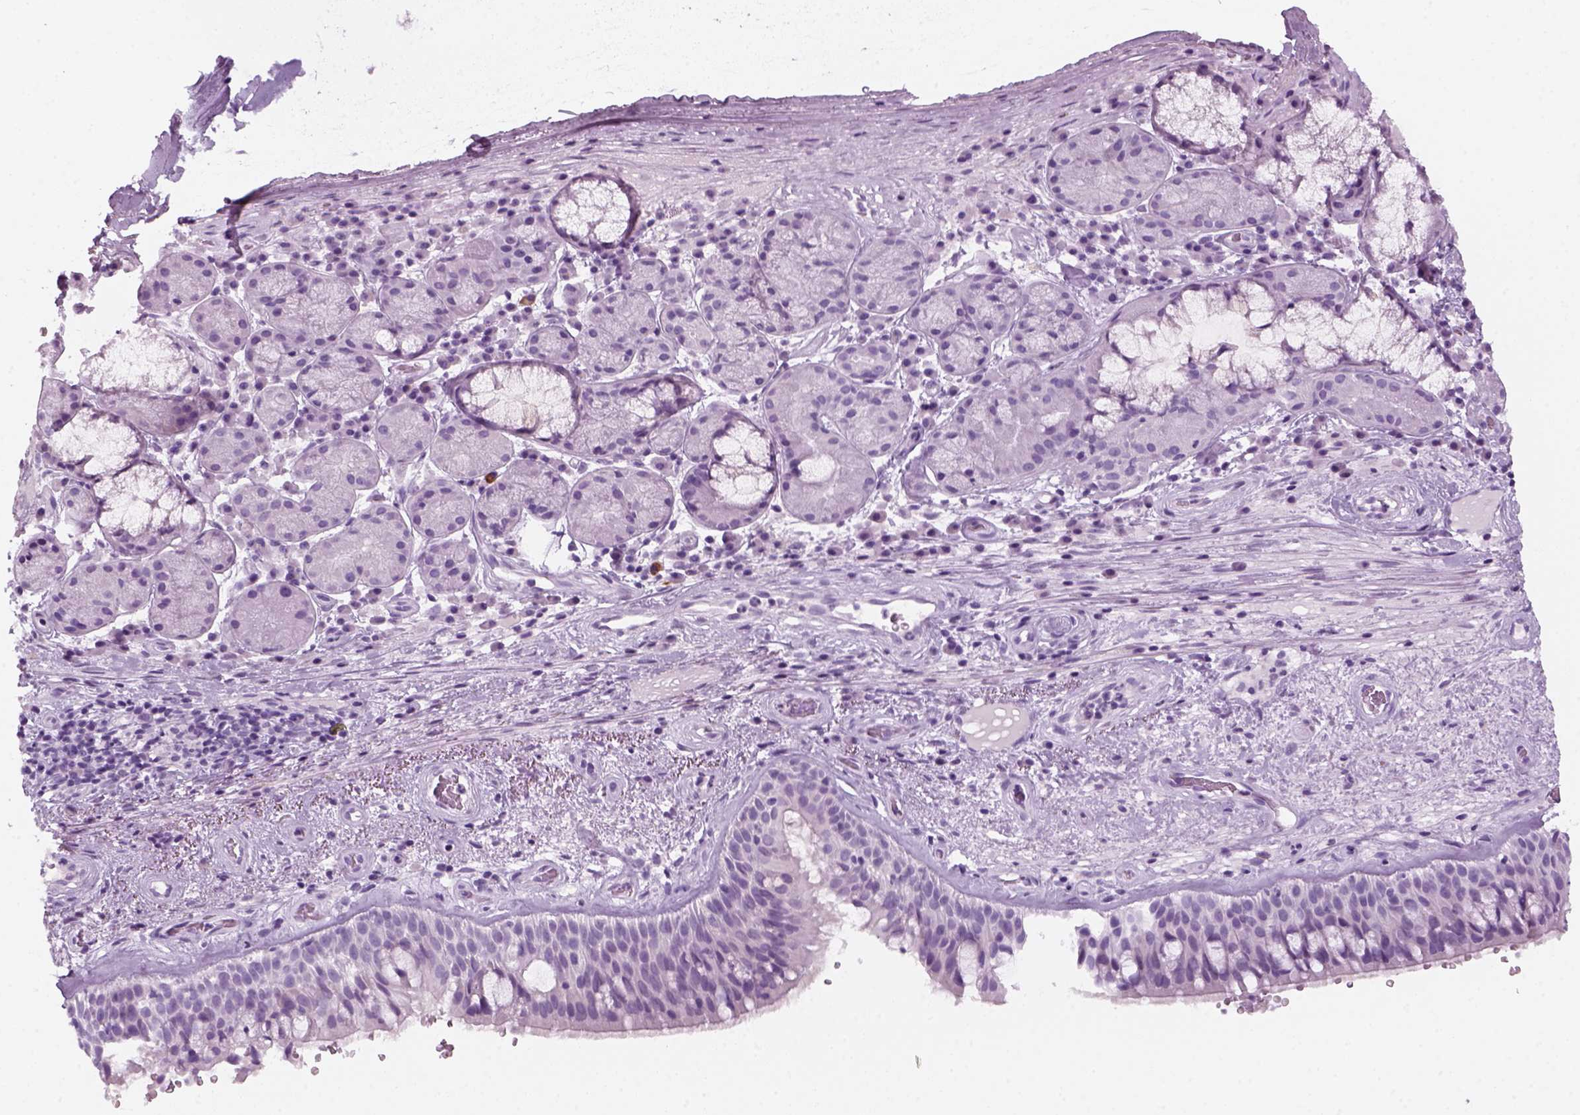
{"staining": {"intensity": "negative", "quantity": "none", "location": "none"}, "tissue": "bronchus", "cell_type": "Respiratory epithelial cells", "image_type": "normal", "snomed": [{"axis": "morphology", "description": "Normal tissue, NOS"}, {"axis": "topography", "description": "Bronchus"}], "caption": "Immunohistochemical staining of benign bronchus shows no significant staining in respiratory epithelial cells.", "gene": "KRTAP11", "patient": {"sex": "male", "age": 48}}